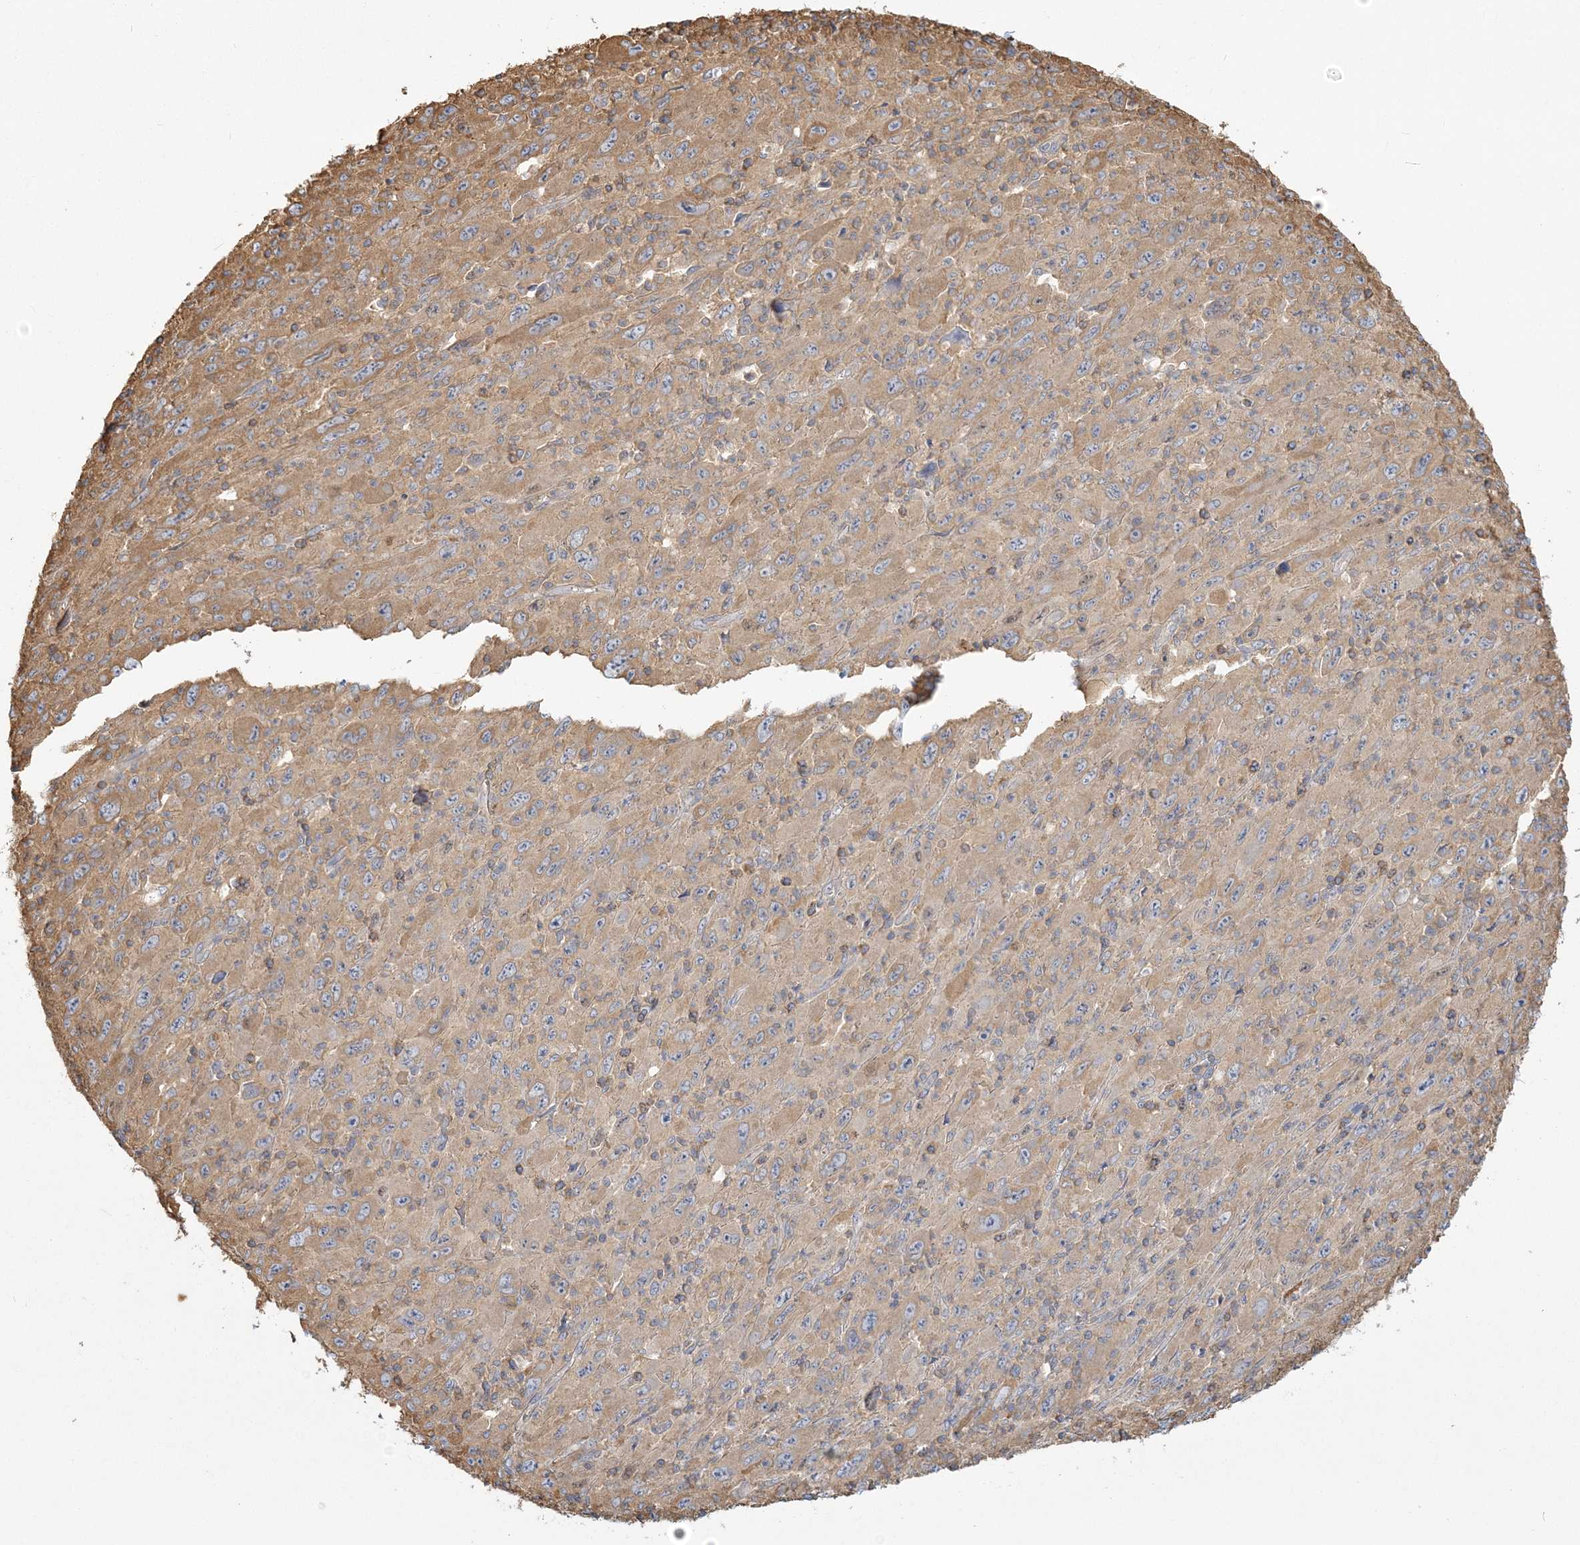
{"staining": {"intensity": "weak", "quantity": ">75%", "location": "cytoplasmic/membranous"}, "tissue": "melanoma", "cell_type": "Tumor cells", "image_type": "cancer", "snomed": [{"axis": "morphology", "description": "Malignant melanoma, Metastatic site"}, {"axis": "topography", "description": "Skin"}], "caption": "A brown stain shows weak cytoplasmic/membranous staining of a protein in human malignant melanoma (metastatic site) tumor cells.", "gene": "ANKS1A", "patient": {"sex": "female", "age": 56}}